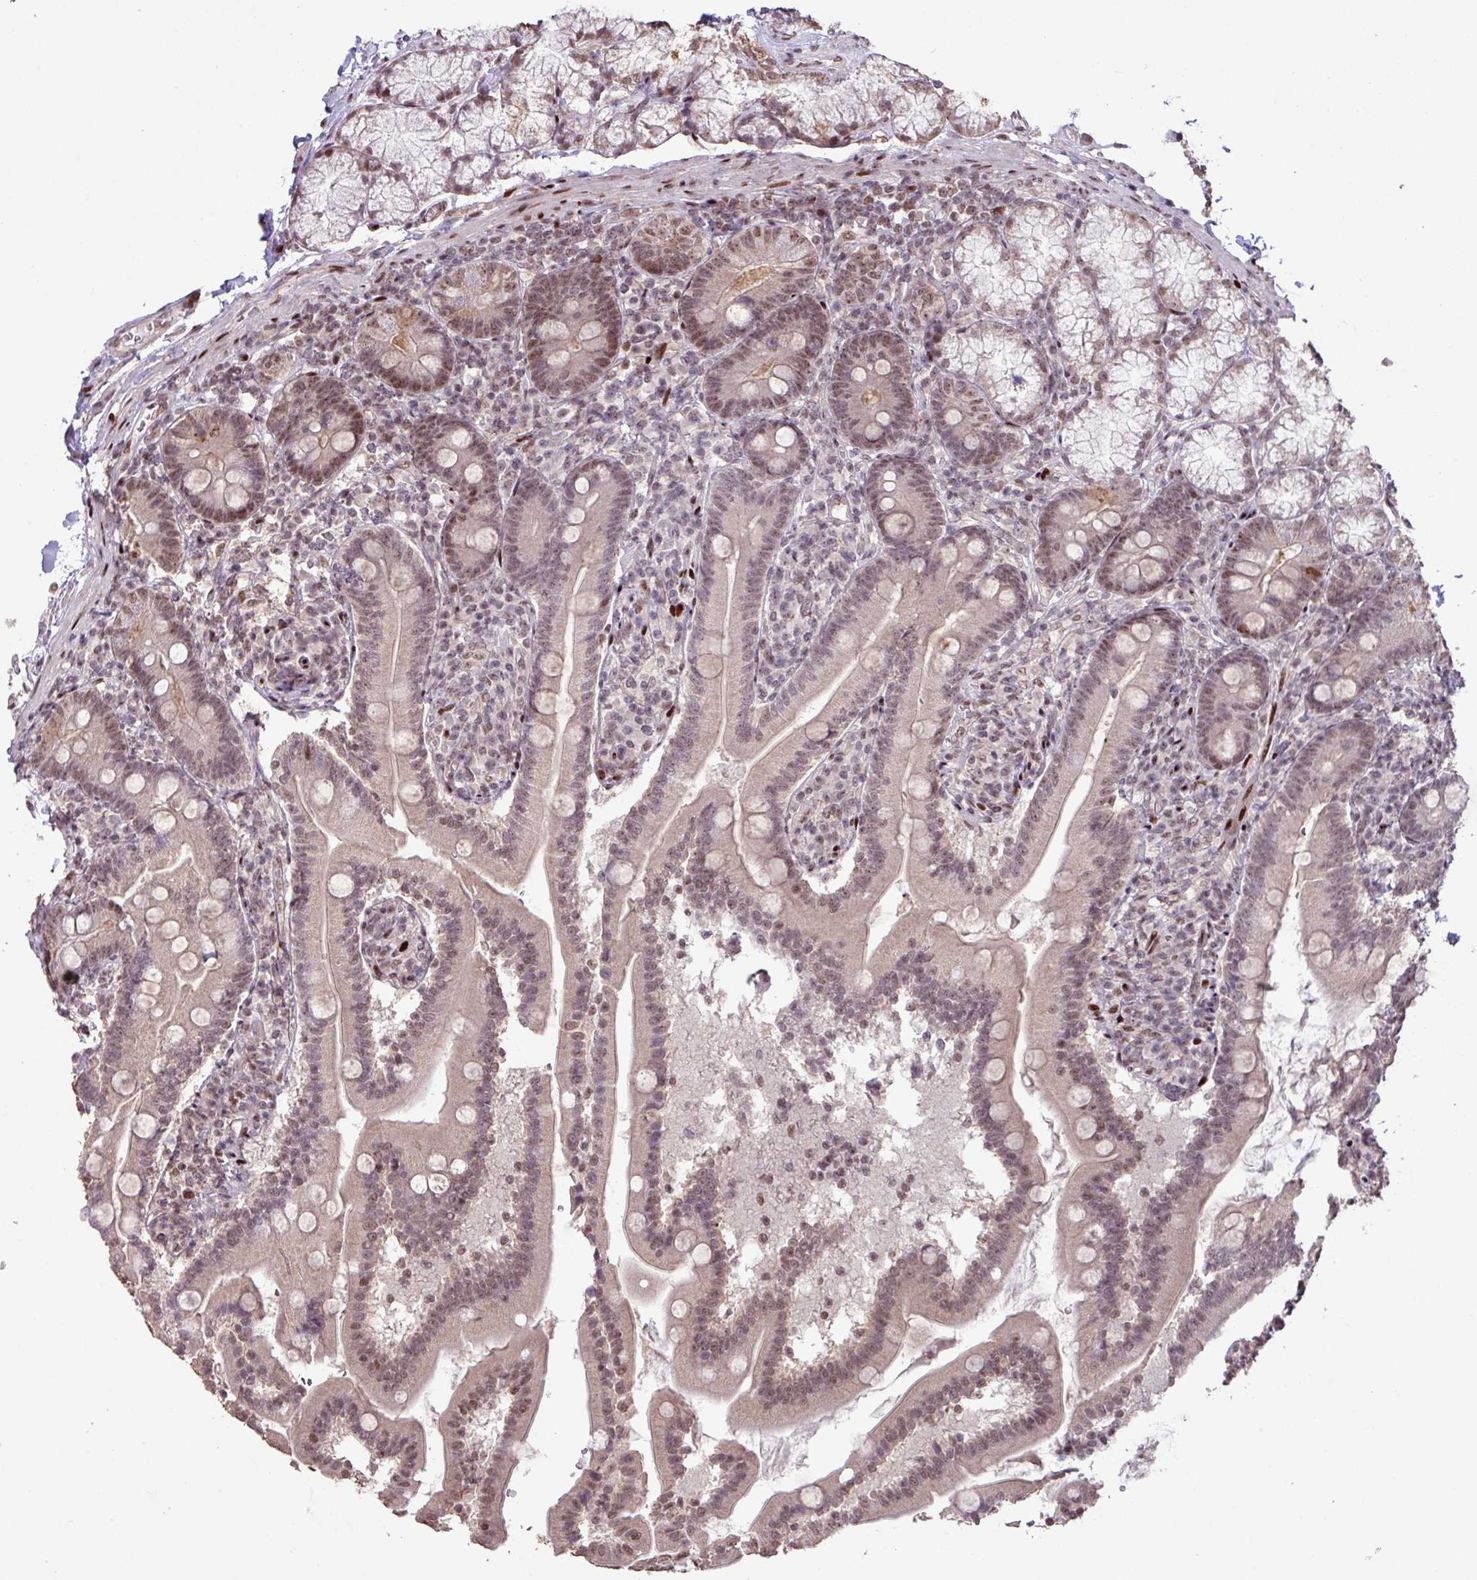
{"staining": {"intensity": "moderate", "quantity": ">75%", "location": "nuclear"}, "tissue": "duodenum", "cell_type": "Glandular cells", "image_type": "normal", "snomed": [{"axis": "morphology", "description": "Normal tissue, NOS"}, {"axis": "topography", "description": "Duodenum"}], "caption": "About >75% of glandular cells in benign human duodenum demonstrate moderate nuclear protein expression as visualized by brown immunohistochemical staining.", "gene": "ZNF709", "patient": {"sex": "female", "age": 67}}